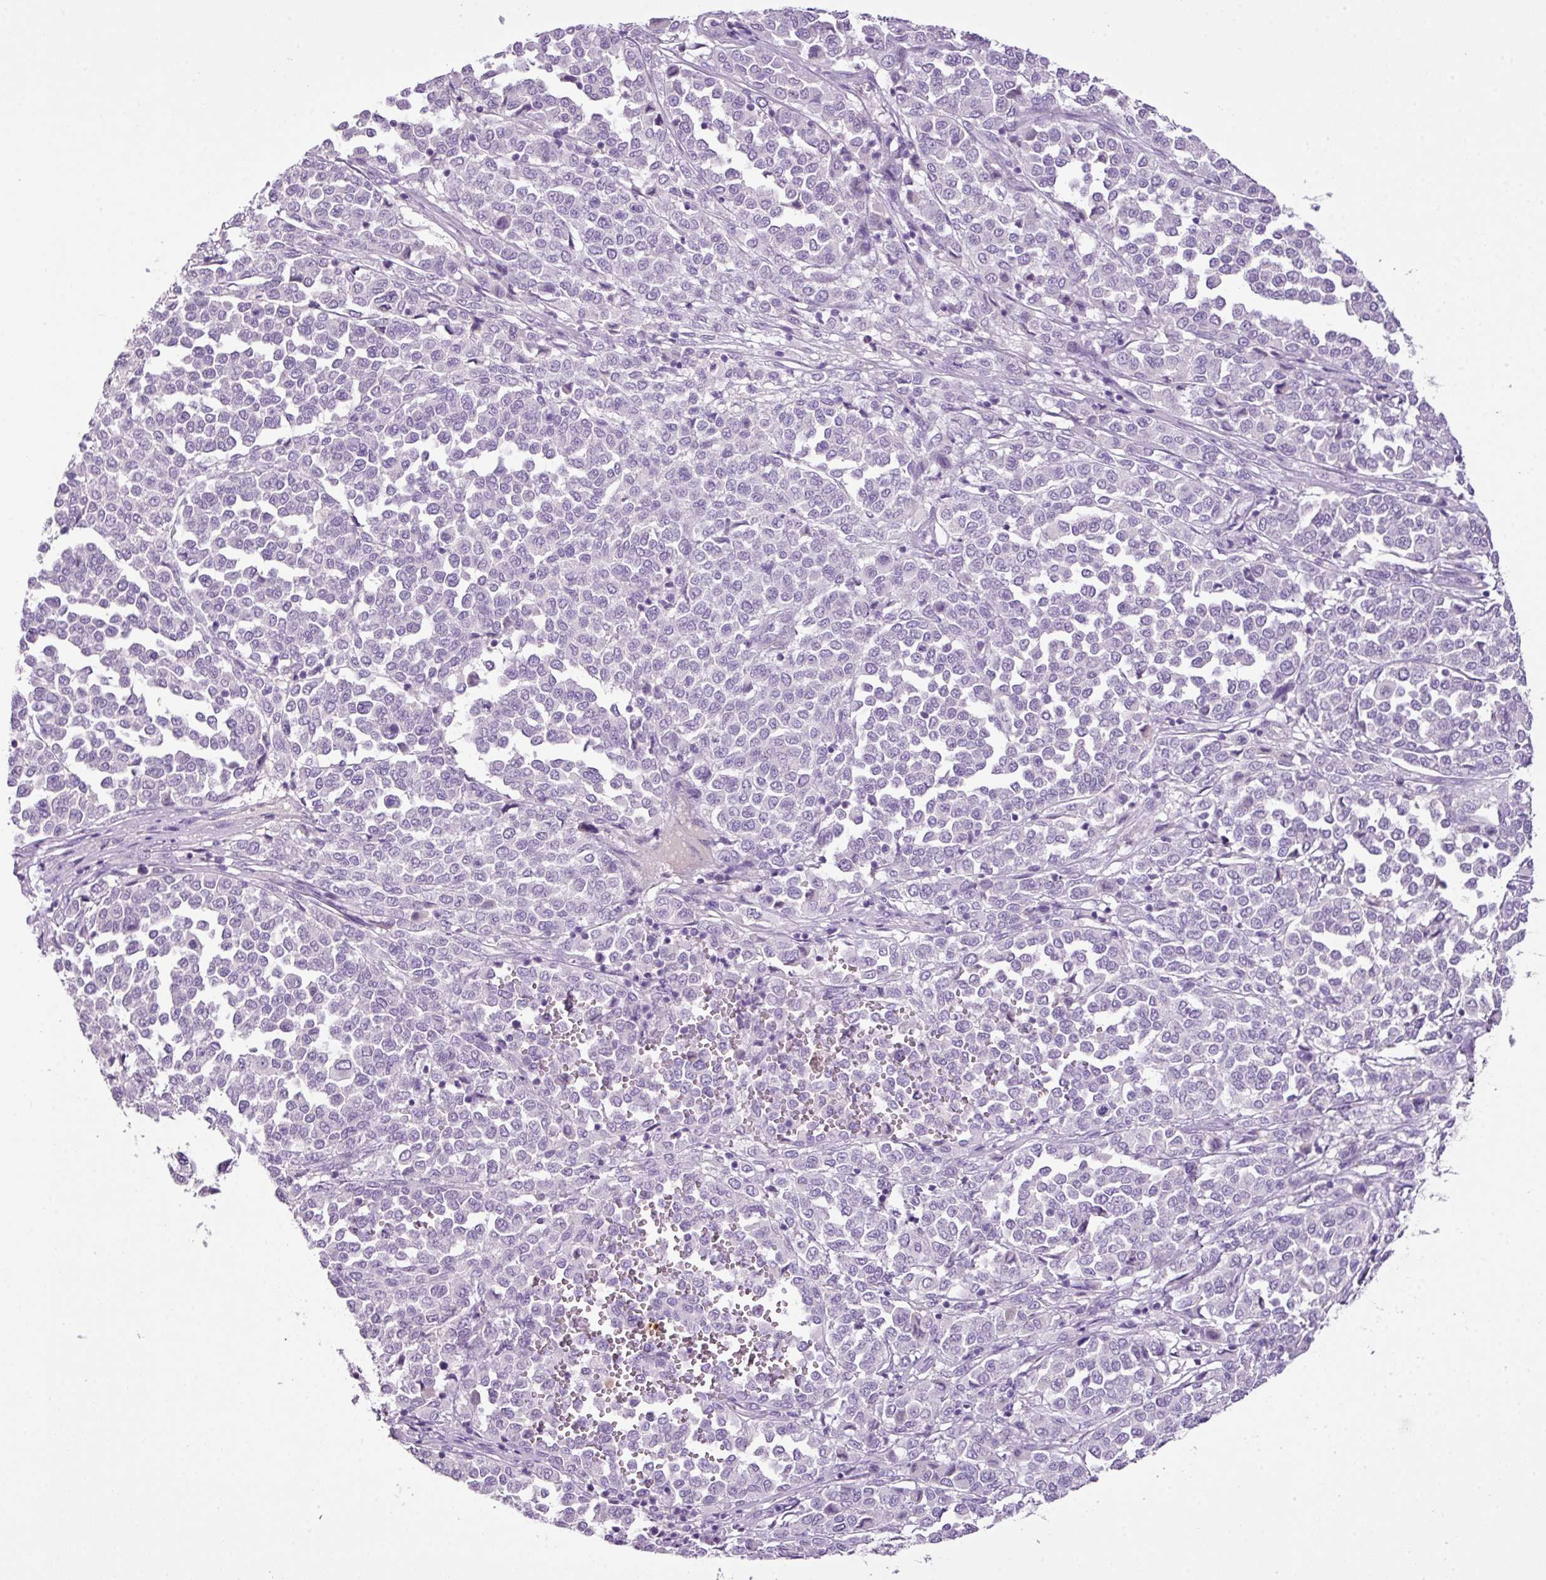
{"staining": {"intensity": "negative", "quantity": "none", "location": "none"}, "tissue": "melanoma", "cell_type": "Tumor cells", "image_type": "cancer", "snomed": [{"axis": "morphology", "description": "Malignant melanoma, Metastatic site"}, {"axis": "topography", "description": "Pancreas"}], "caption": "The IHC micrograph has no significant positivity in tumor cells of malignant melanoma (metastatic site) tissue.", "gene": "HTR3E", "patient": {"sex": "female", "age": 30}}